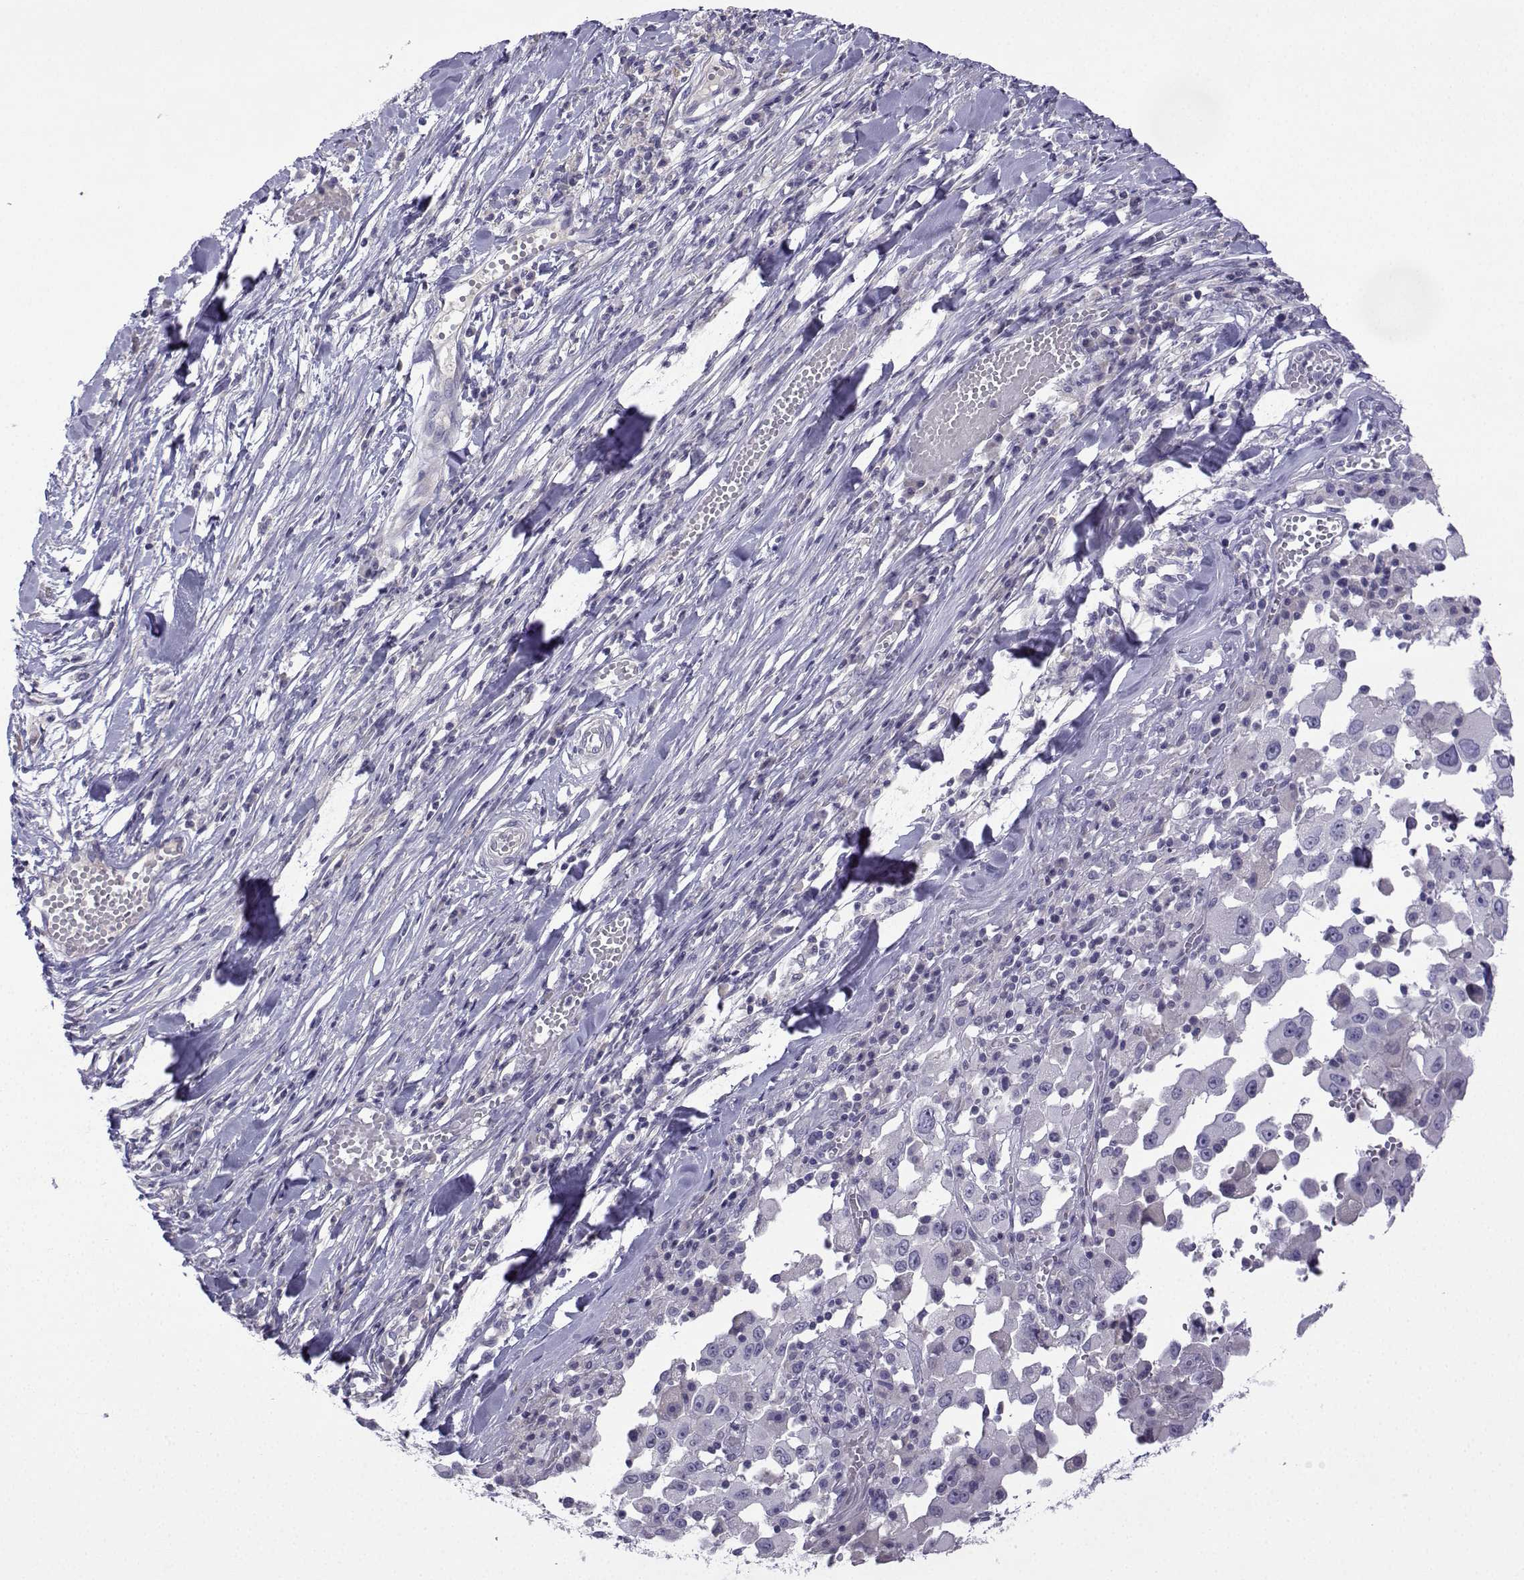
{"staining": {"intensity": "negative", "quantity": "none", "location": "none"}, "tissue": "melanoma", "cell_type": "Tumor cells", "image_type": "cancer", "snomed": [{"axis": "morphology", "description": "Malignant melanoma, Metastatic site"}, {"axis": "topography", "description": "Lymph node"}], "caption": "Immunohistochemistry histopathology image of neoplastic tissue: human melanoma stained with DAB shows no significant protein positivity in tumor cells.", "gene": "SPACA7", "patient": {"sex": "male", "age": 50}}